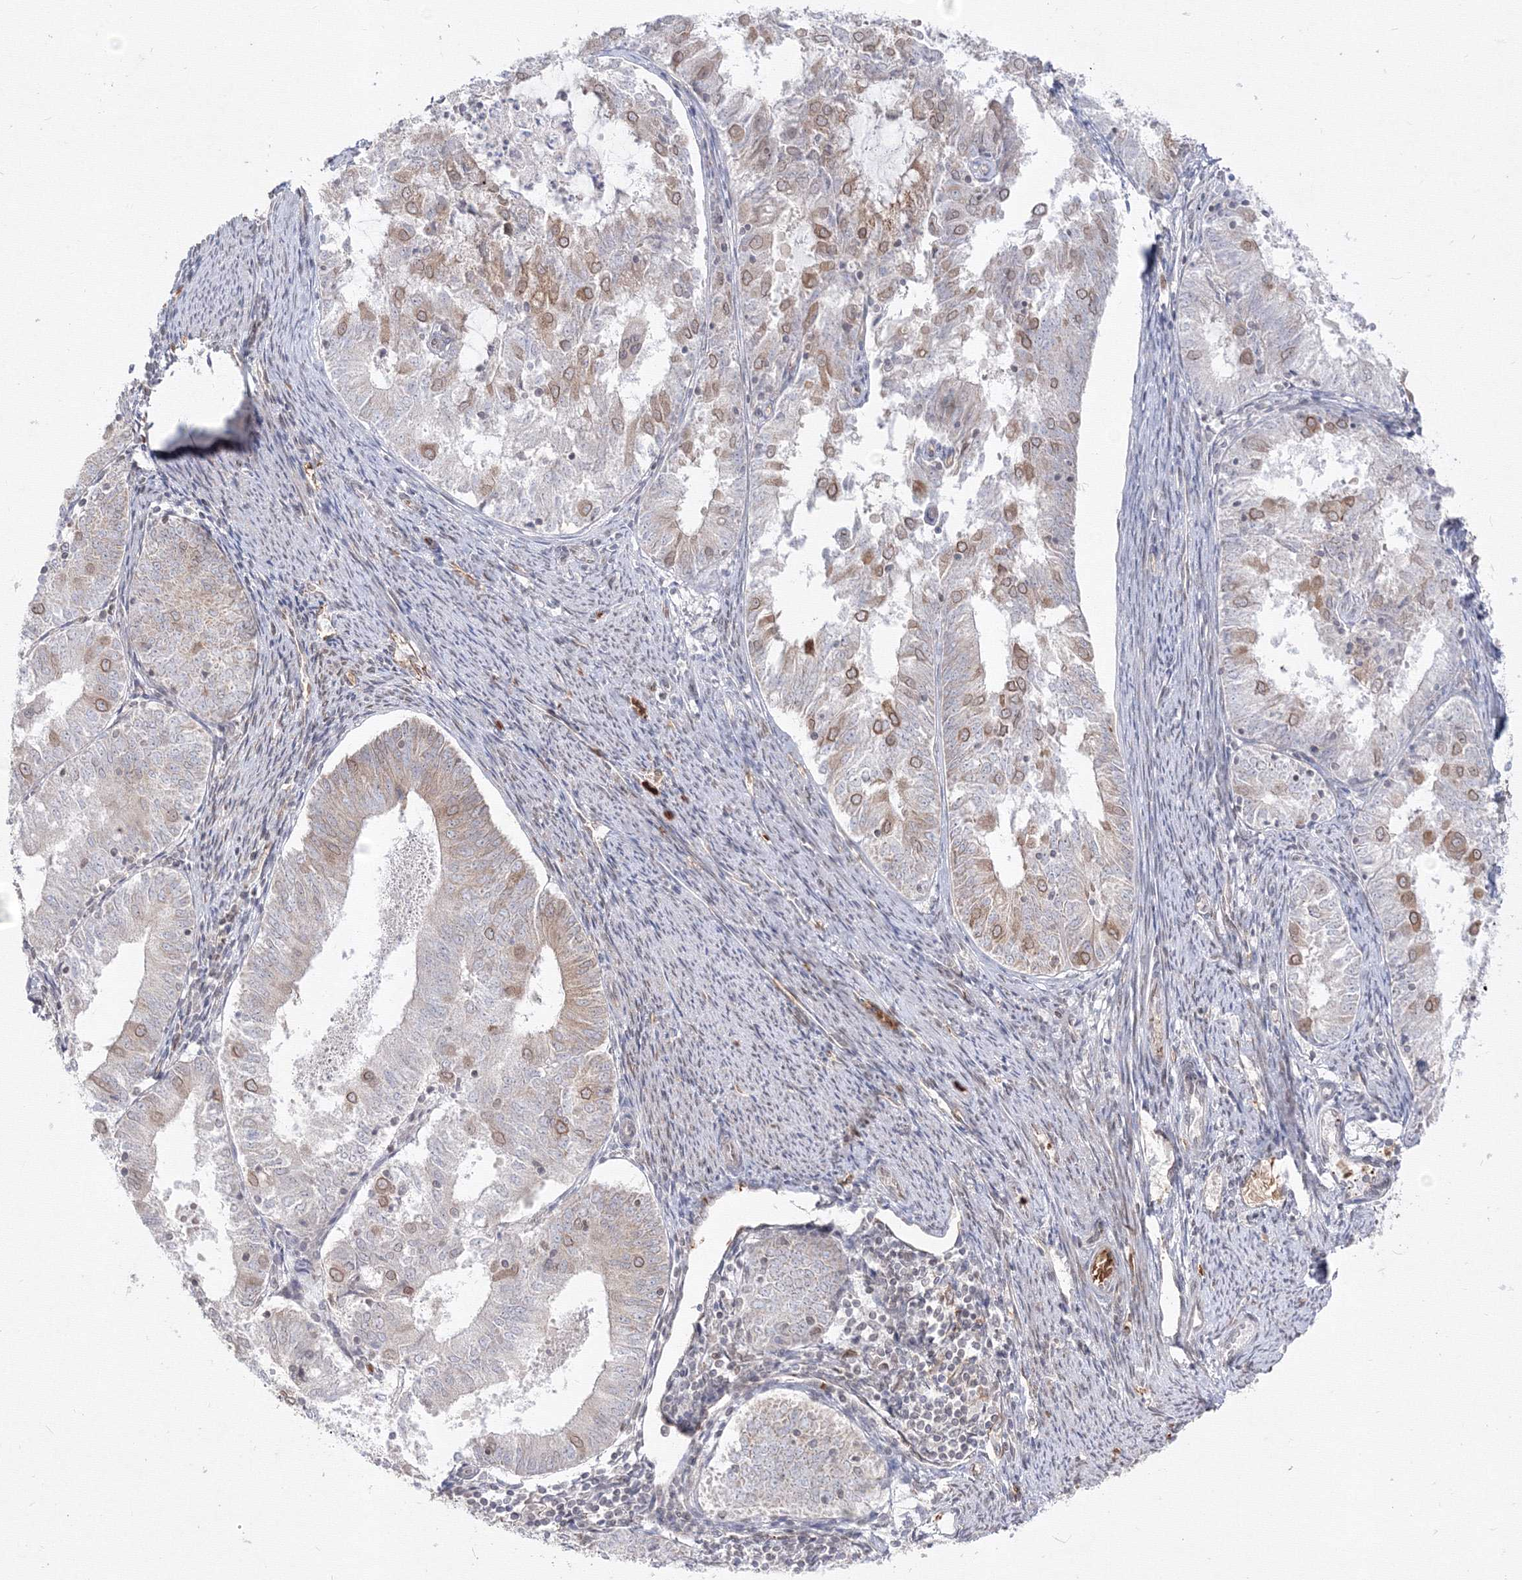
{"staining": {"intensity": "moderate", "quantity": "25%-75%", "location": "cytoplasmic/membranous,nuclear"}, "tissue": "endometrial cancer", "cell_type": "Tumor cells", "image_type": "cancer", "snomed": [{"axis": "morphology", "description": "Adenocarcinoma, NOS"}, {"axis": "topography", "description": "Endometrium"}], "caption": "A brown stain highlights moderate cytoplasmic/membranous and nuclear positivity of a protein in human endometrial cancer (adenocarcinoma) tumor cells.", "gene": "DNAJB2", "patient": {"sex": "female", "age": 57}}